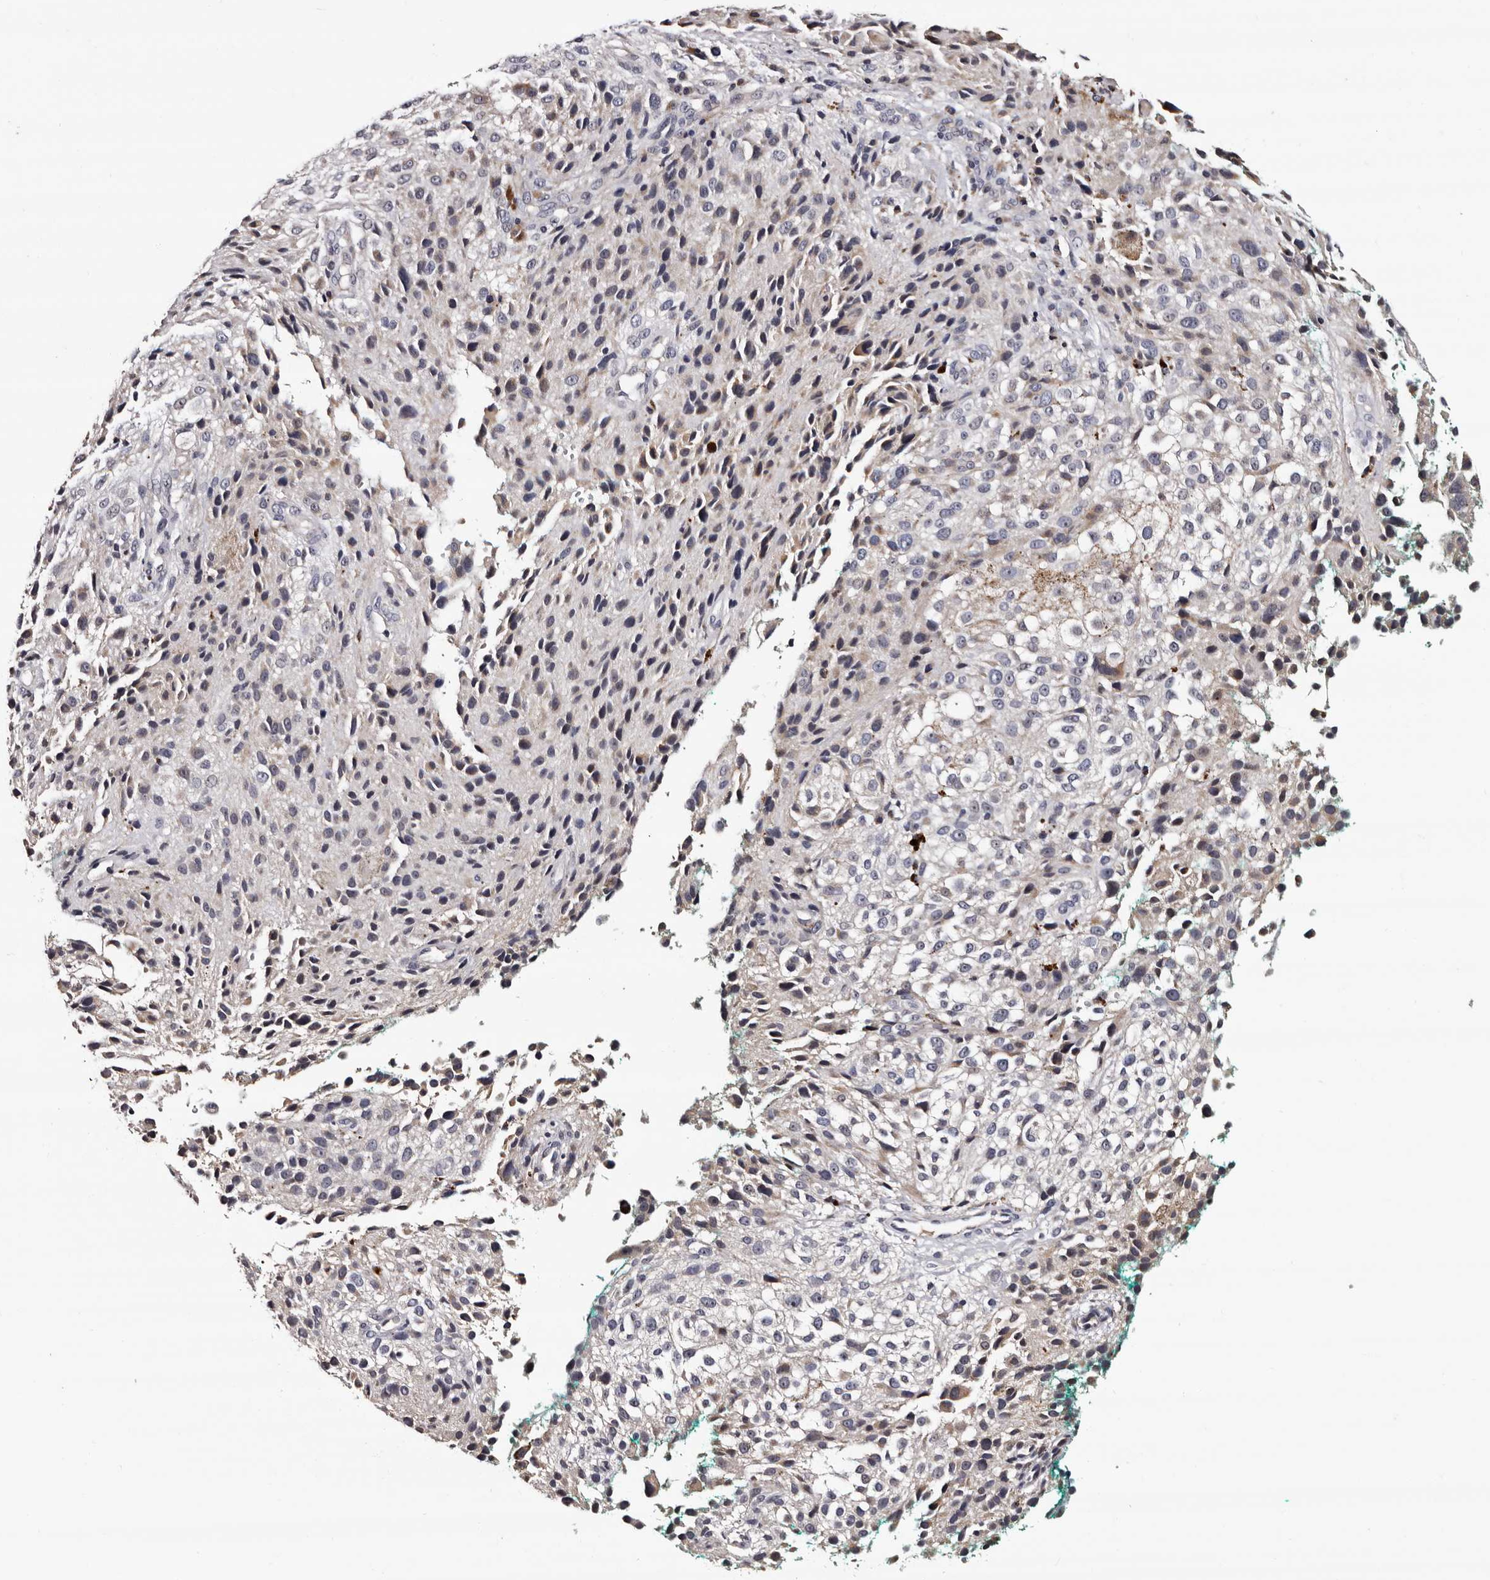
{"staining": {"intensity": "weak", "quantity": "<25%", "location": "cytoplasmic/membranous"}, "tissue": "melanoma", "cell_type": "Tumor cells", "image_type": "cancer", "snomed": [{"axis": "morphology", "description": "Necrosis, NOS"}, {"axis": "morphology", "description": "Malignant melanoma, NOS"}, {"axis": "topography", "description": "Skin"}], "caption": "Immunohistochemistry (IHC) of human melanoma shows no expression in tumor cells.", "gene": "TAF4B", "patient": {"sex": "female", "age": 87}}